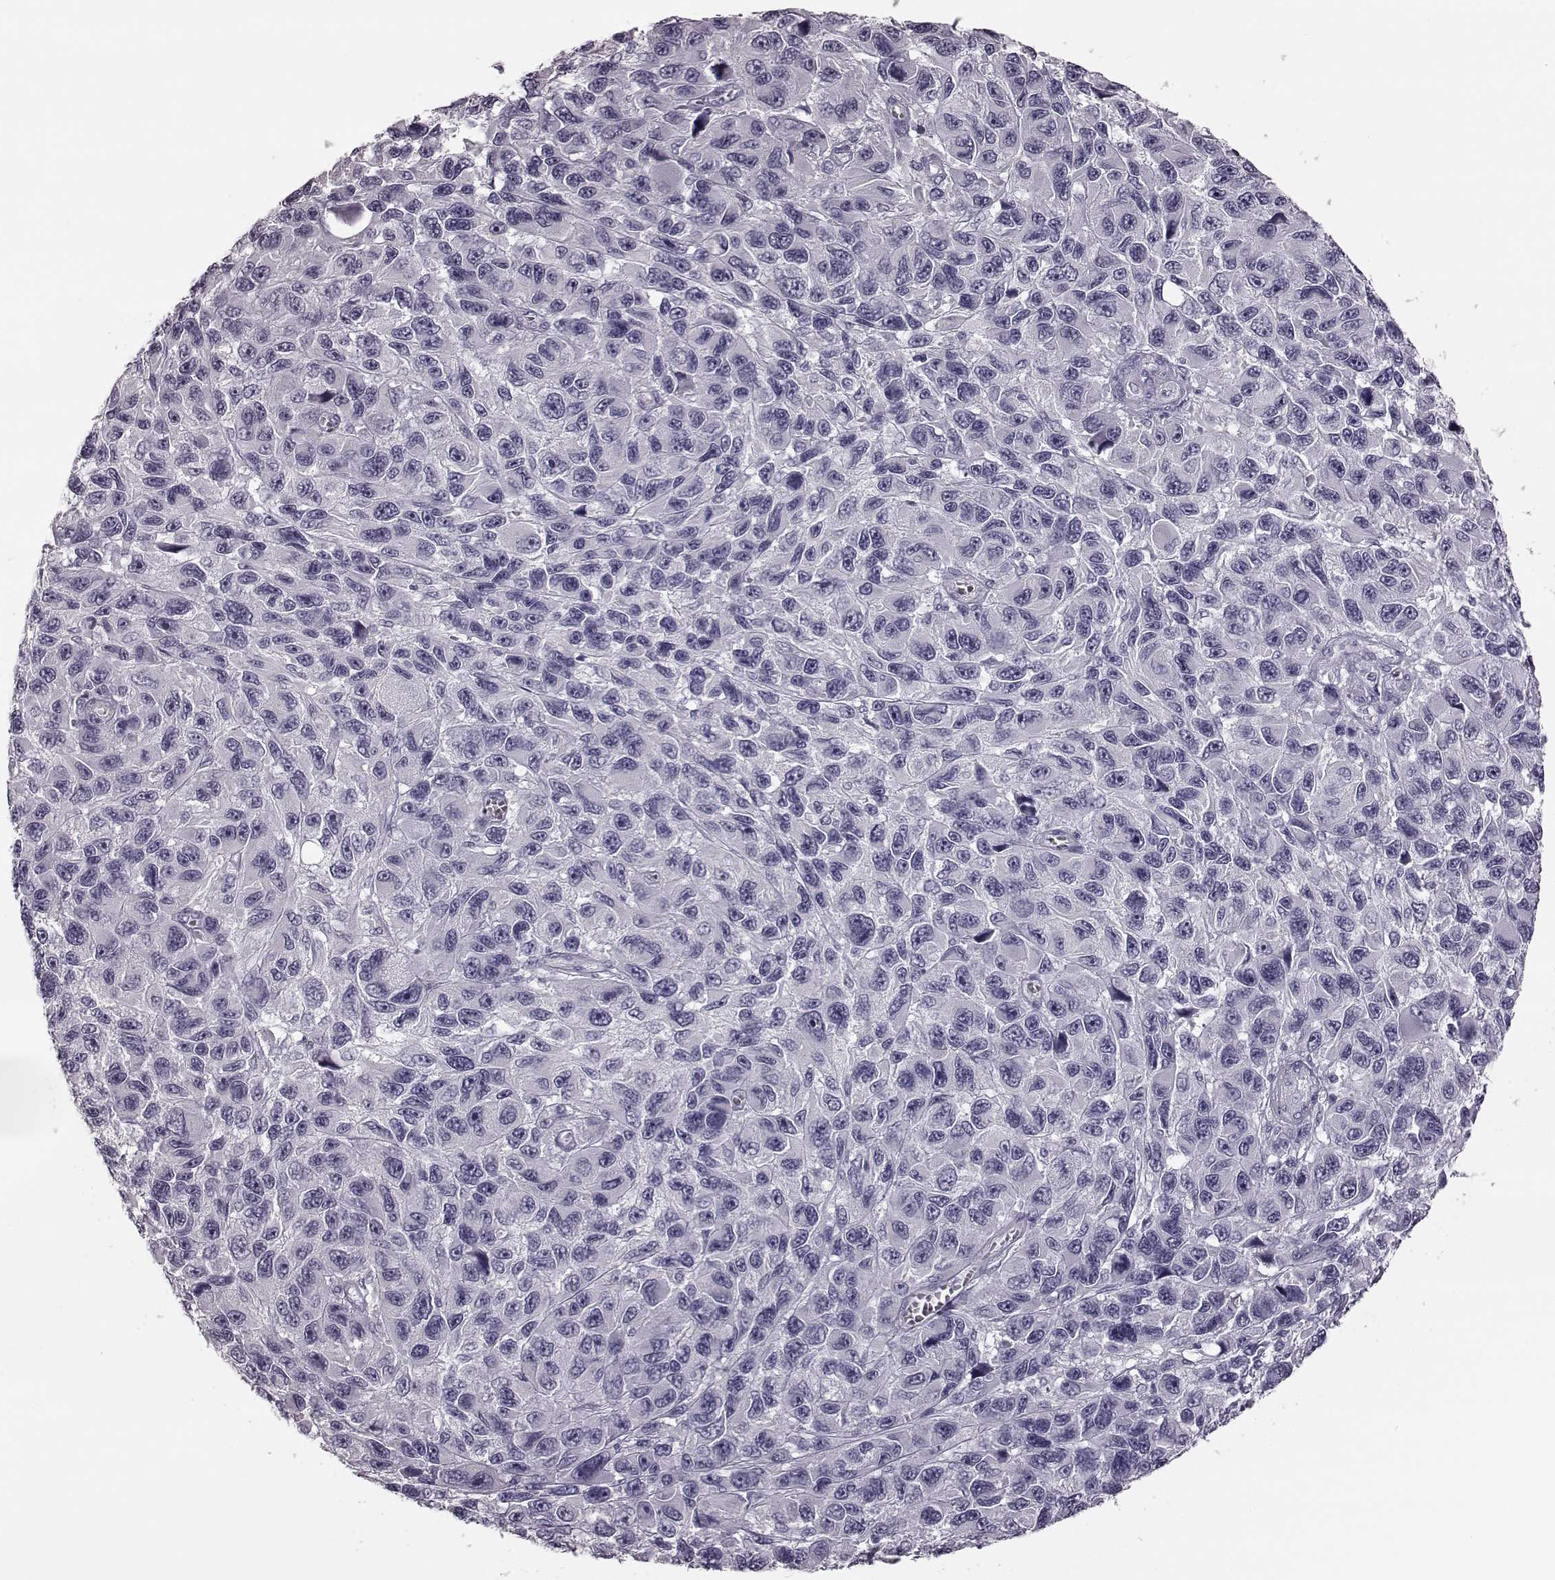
{"staining": {"intensity": "negative", "quantity": "none", "location": "none"}, "tissue": "melanoma", "cell_type": "Tumor cells", "image_type": "cancer", "snomed": [{"axis": "morphology", "description": "Malignant melanoma, NOS"}, {"axis": "topography", "description": "Skin"}], "caption": "Immunohistochemical staining of human melanoma demonstrates no significant positivity in tumor cells. (DAB (3,3'-diaminobenzidine) IHC with hematoxylin counter stain).", "gene": "ZNF433", "patient": {"sex": "male", "age": 53}}